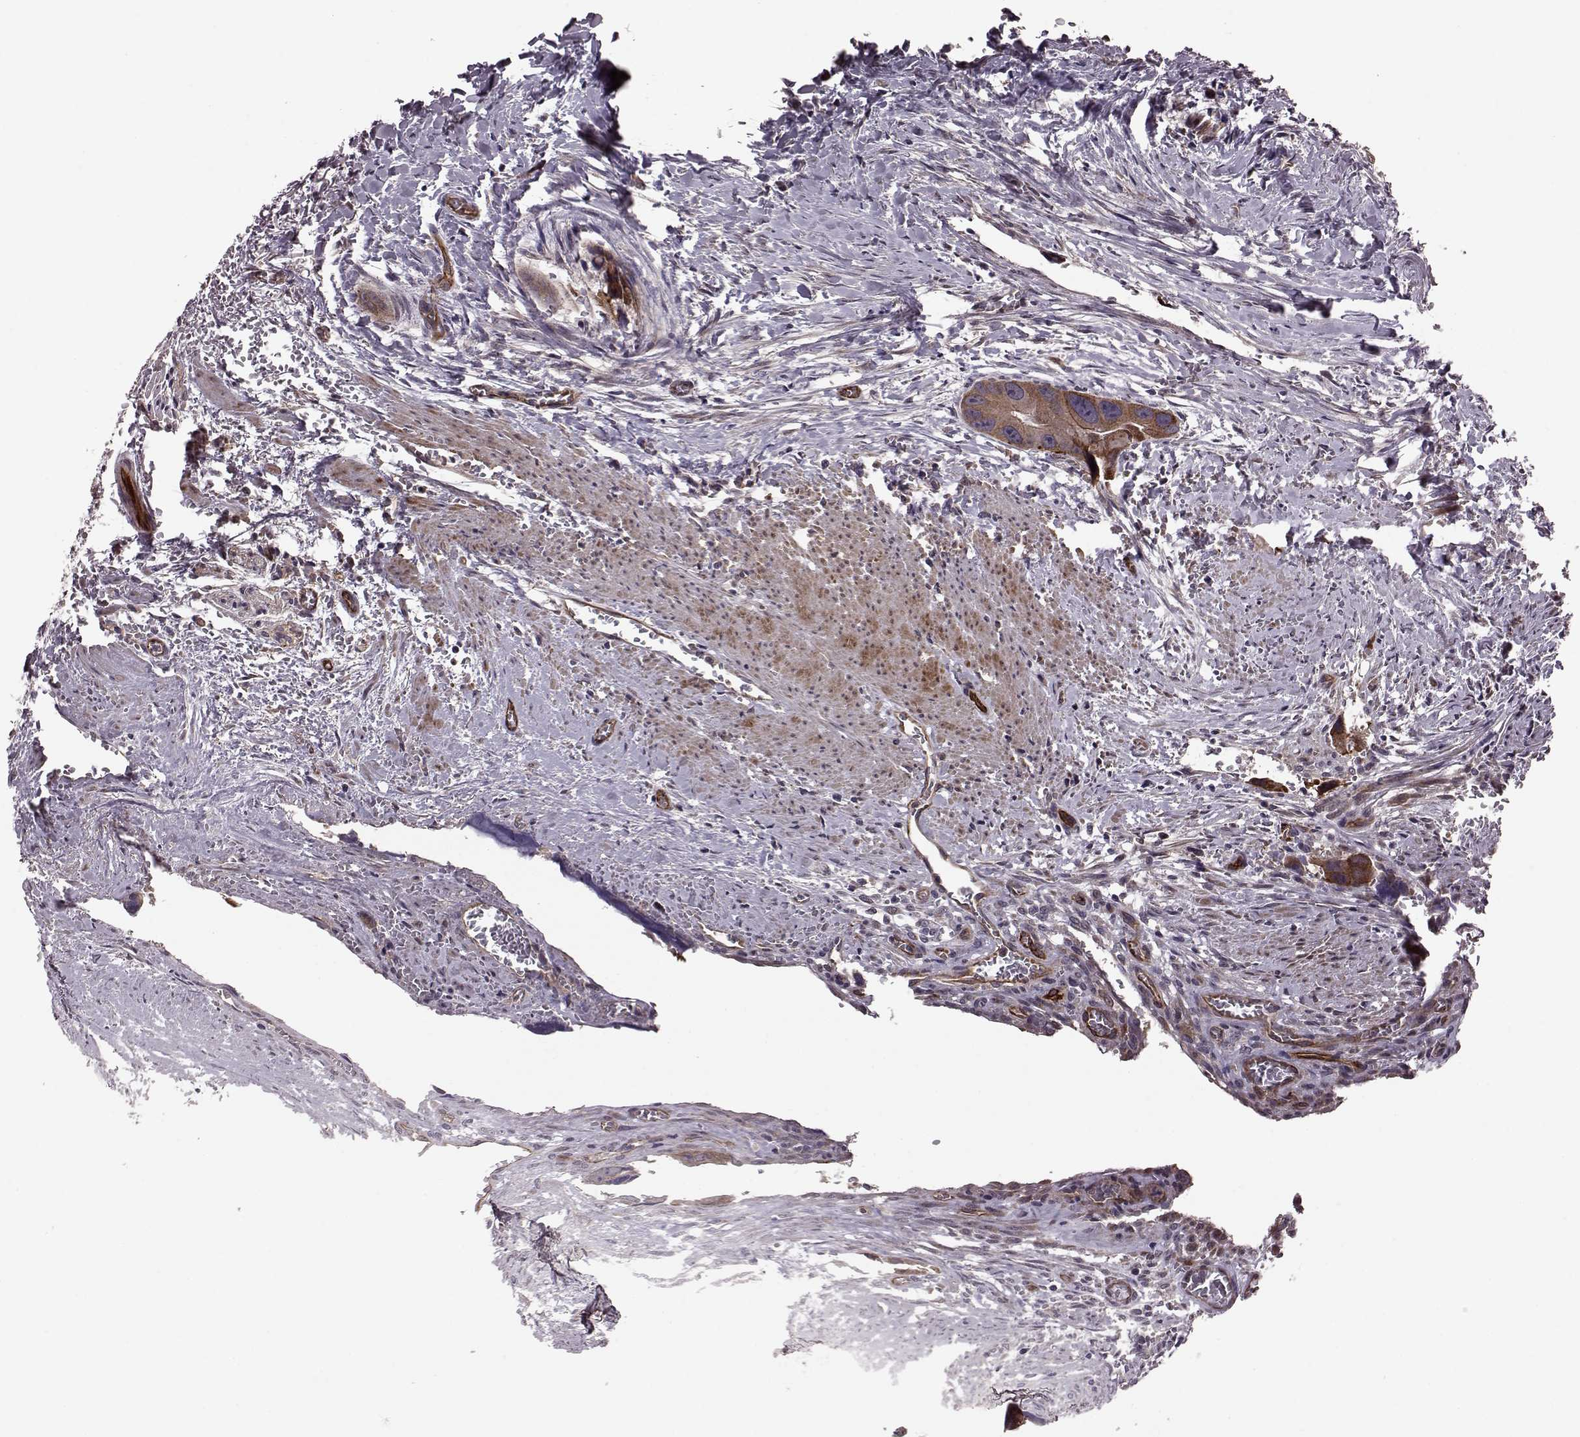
{"staining": {"intensity": "weak", "quantity": "25%-75%", "location": "cytoplasmic/membranous"}, "tissue": "colorectal cancer", "cell_type": "Tumor cells", "image_type": "cancer", "snomed": [{"axis": "morphology", "description": "Adenocarcinoma, NOS"}, {"axis": "topography", "description": "Rectum"}], "caption": "Tumor cells reveal low levels of weak cytoplasmic/membranous positivity in about 25%-75% of cells in colorectal cancer.", "gene": "SYNPO", "patient": {"sex": "male", "age": 76}}